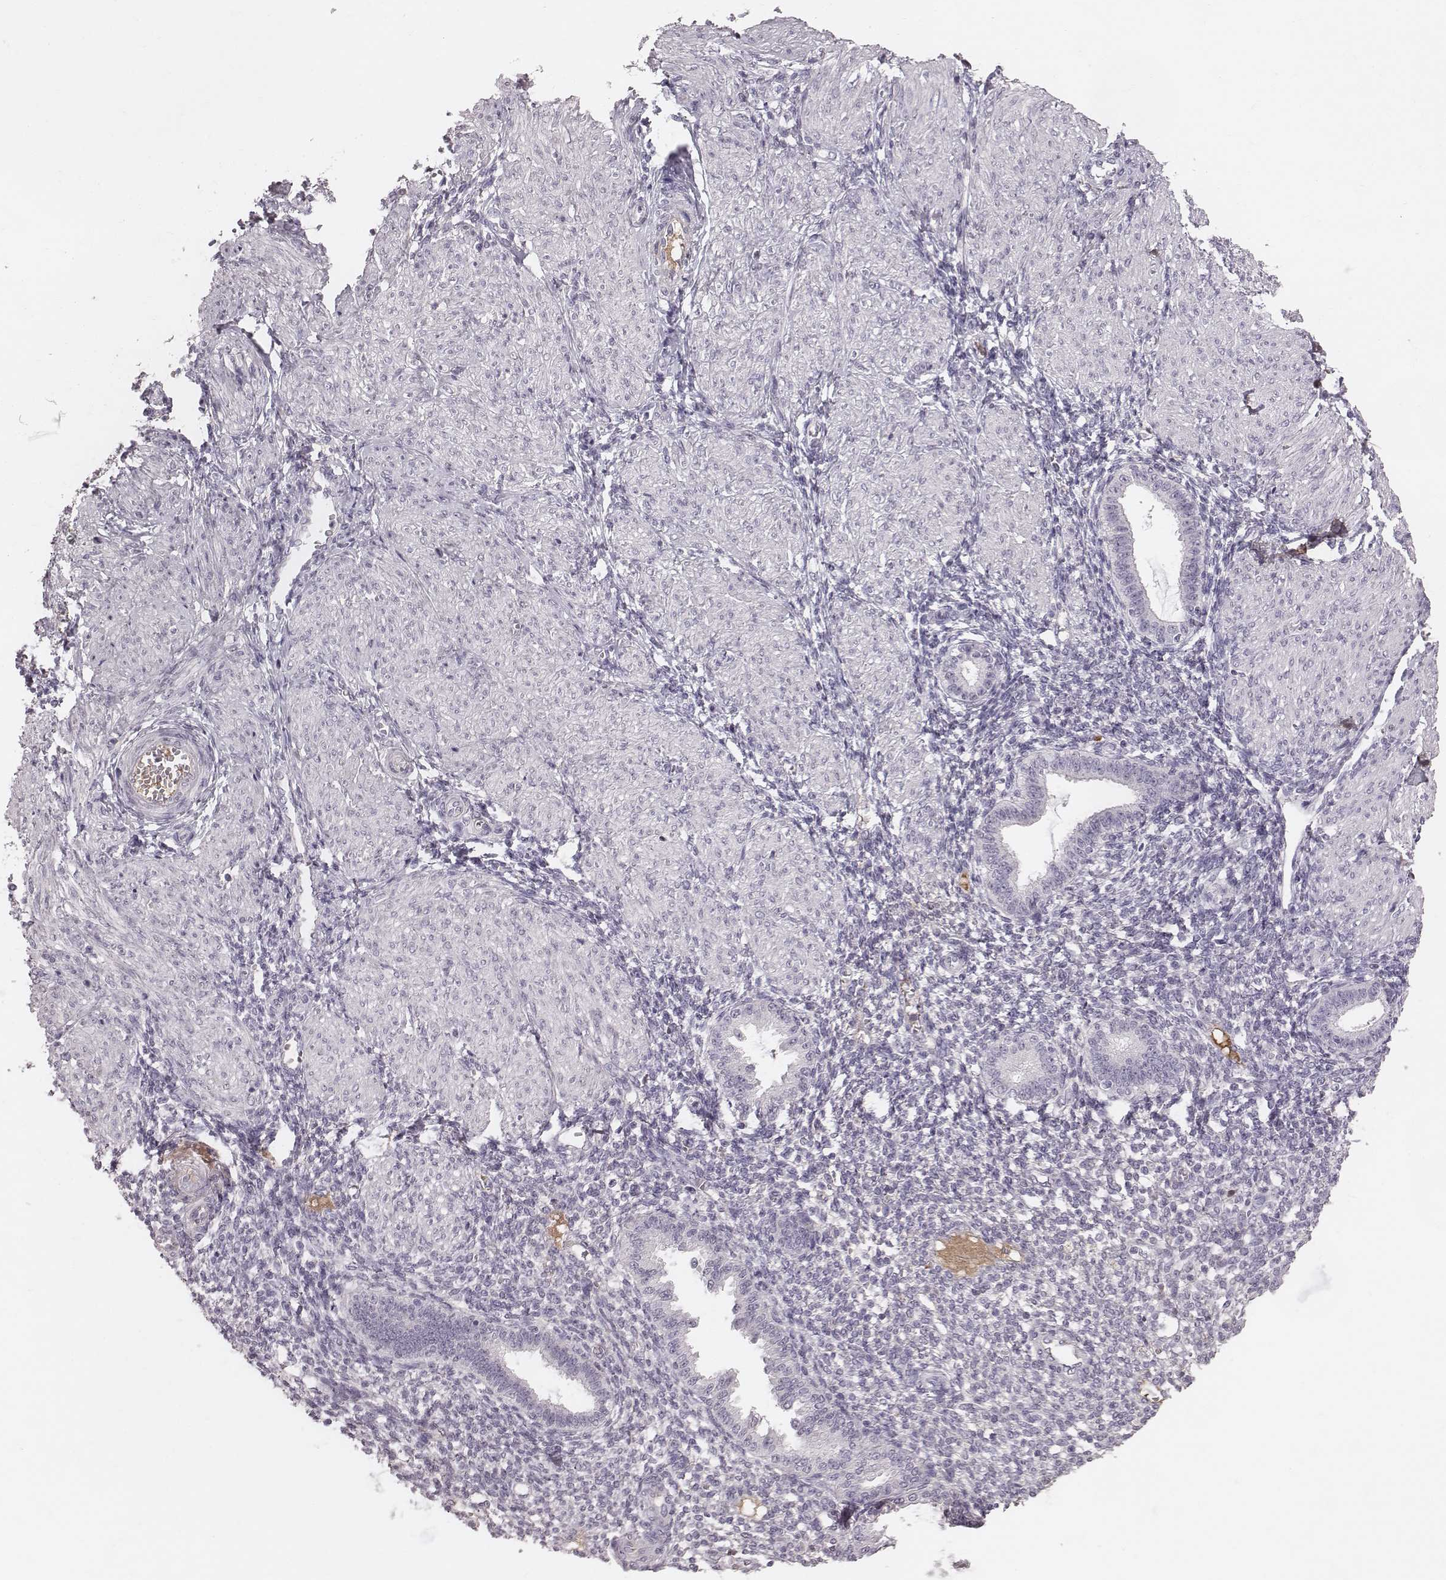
{"staining": {"intensity": "negative", "quantity": "none", "location": "none"}, "tissue": "endometrium", "cell_type": "Cells in endometrial stroma", "image_type": "normal", "snomed": [{"axis": "morphology", "description": "Normal tissue, NOS"}, {"axis": "topography", "description": "Endometrium"}], "caption": "The histopathology image demonstrates no staining of cells in endometrial stroma in benign endometrium. (DAB (3,3'-diaminobenzidine) IHC visualized using brightfield microscopy, high magnification).", "gene": "CFTR", "patient": {"sex": "female", "age": 36}}